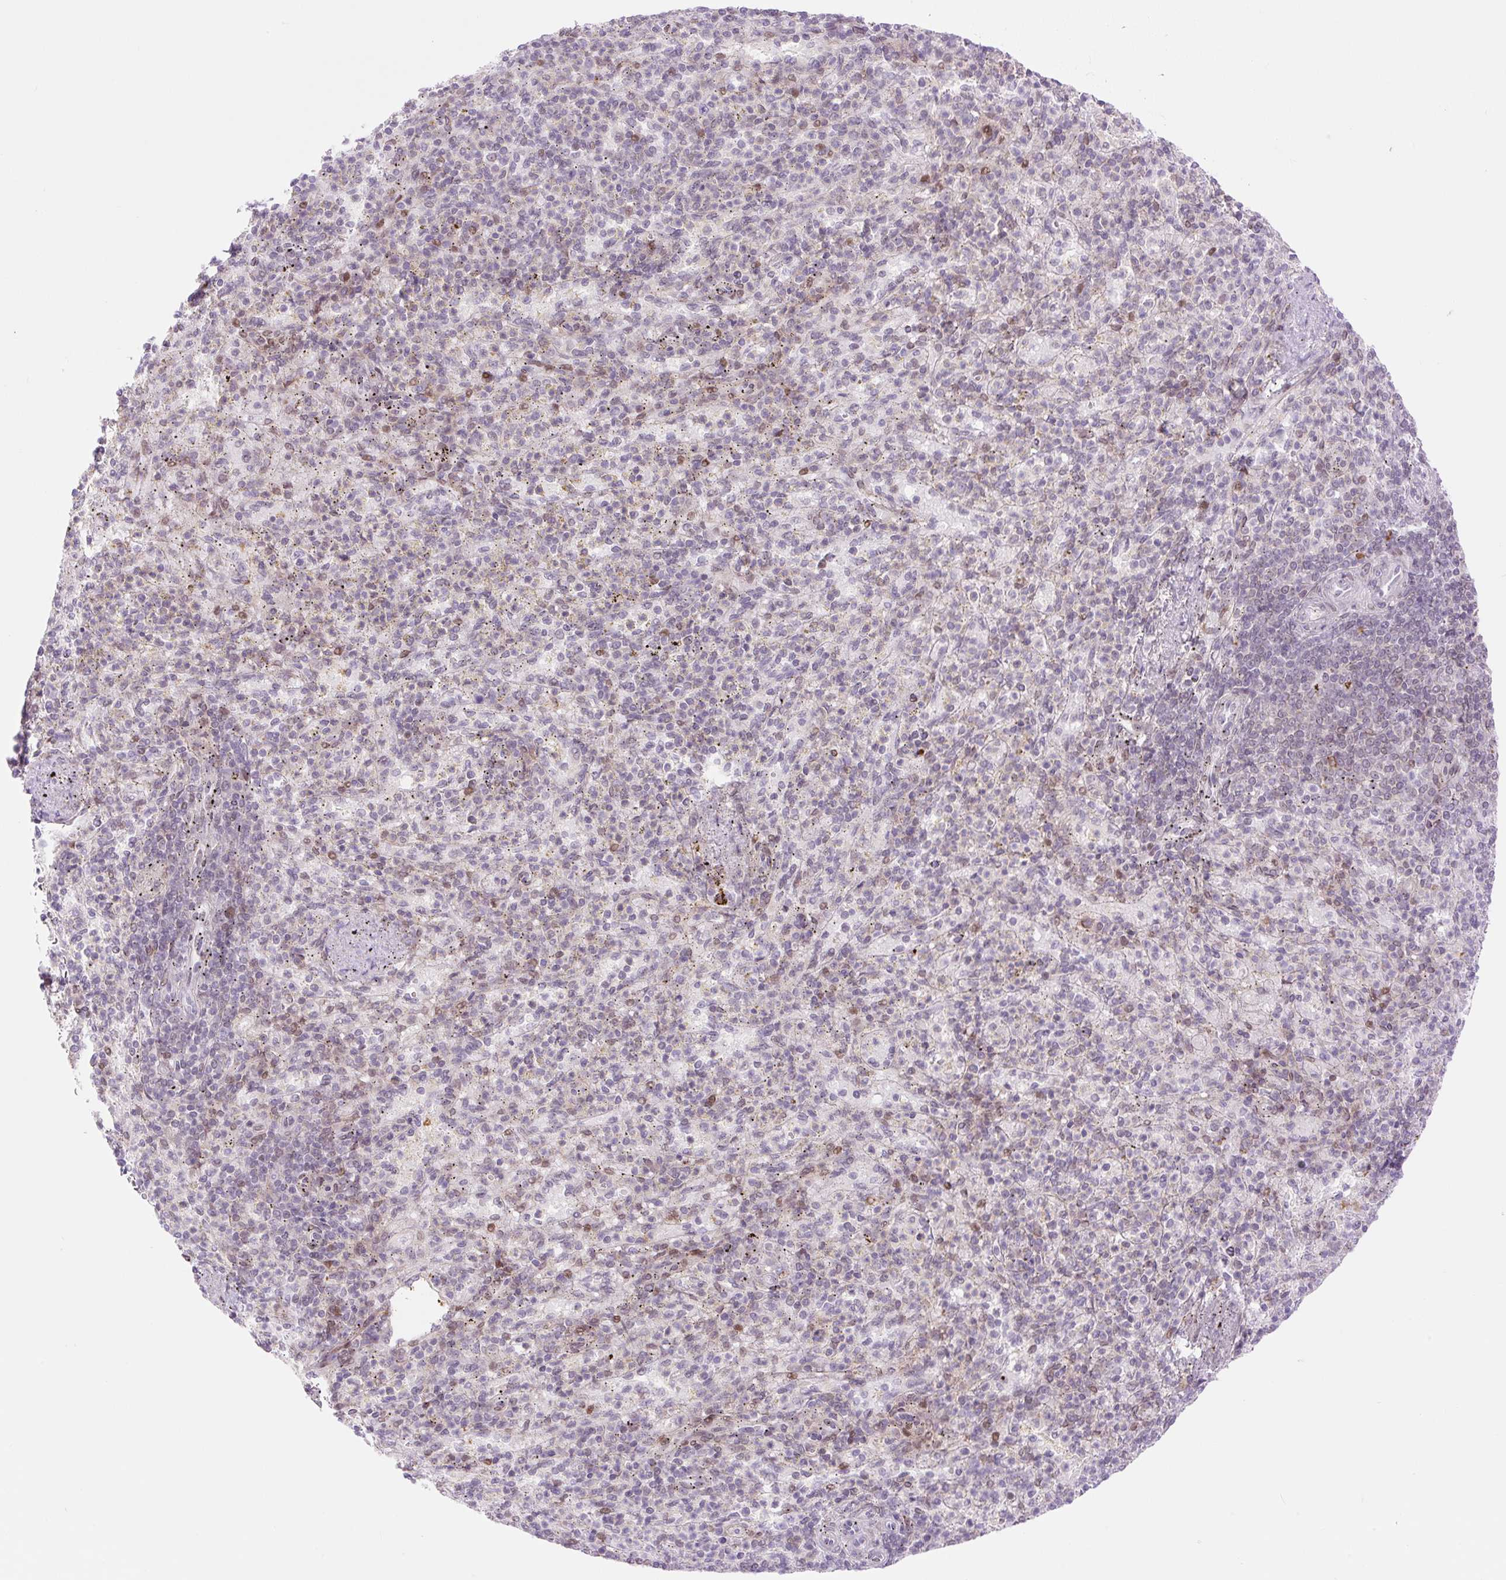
{"staining": {"intensity": "negative", "quantity": "none", "location": "none"}, "tissue": "spleen", "cell_type": "Cells in red pulp", "image_type": "normal", "snomed": [{"axis": "morphology", "description": "Normal tissue, NOS"}, {"axis": "topography", "description": "Spleen"}], "caption": "Immunohistochemical staining of normal human spleen shows no significant positivity in cells in red pulp.", "gene": "ENSG00000264668", "patient": {"sex": "female", "age": 74}}